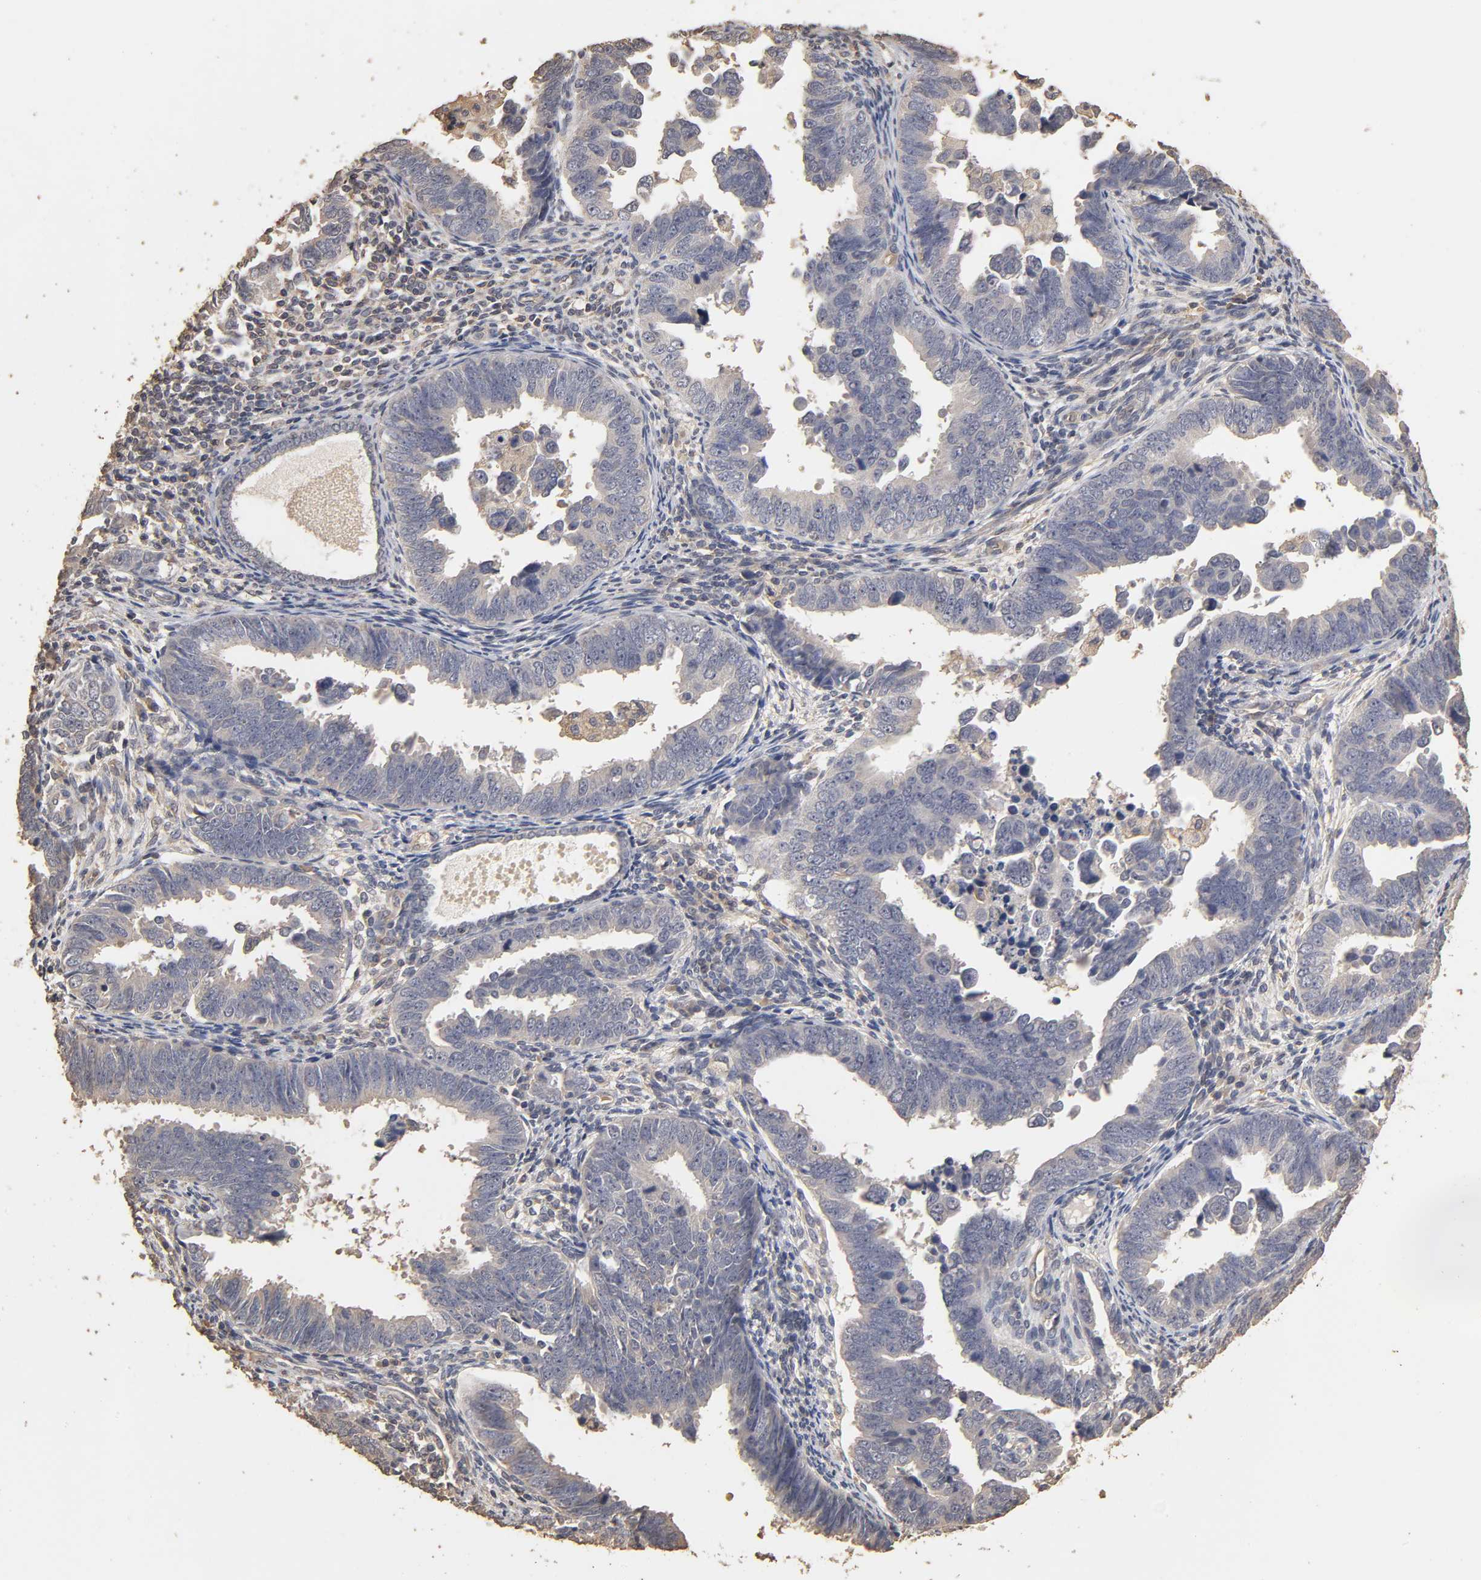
{"staining": {"intensity": "negative", "quantity": "none", "location": "none"}, "tissue": "endometrial cancer", "cell_type": "Tumor cells", "image_type": "cancer", "snomed": [{"axis": "morphology", "description": "Adenocarcinoma, NOS"}, {"axis": "topography", "description": "Endometrium"}], "caption": "This is a histopathology image of IHC staining of endometrial cancer (adenocarcinoma), which shows no staining in tumor cells.", "gene": "VSIG4", "patient": {"sex": "female", "age": 75}}